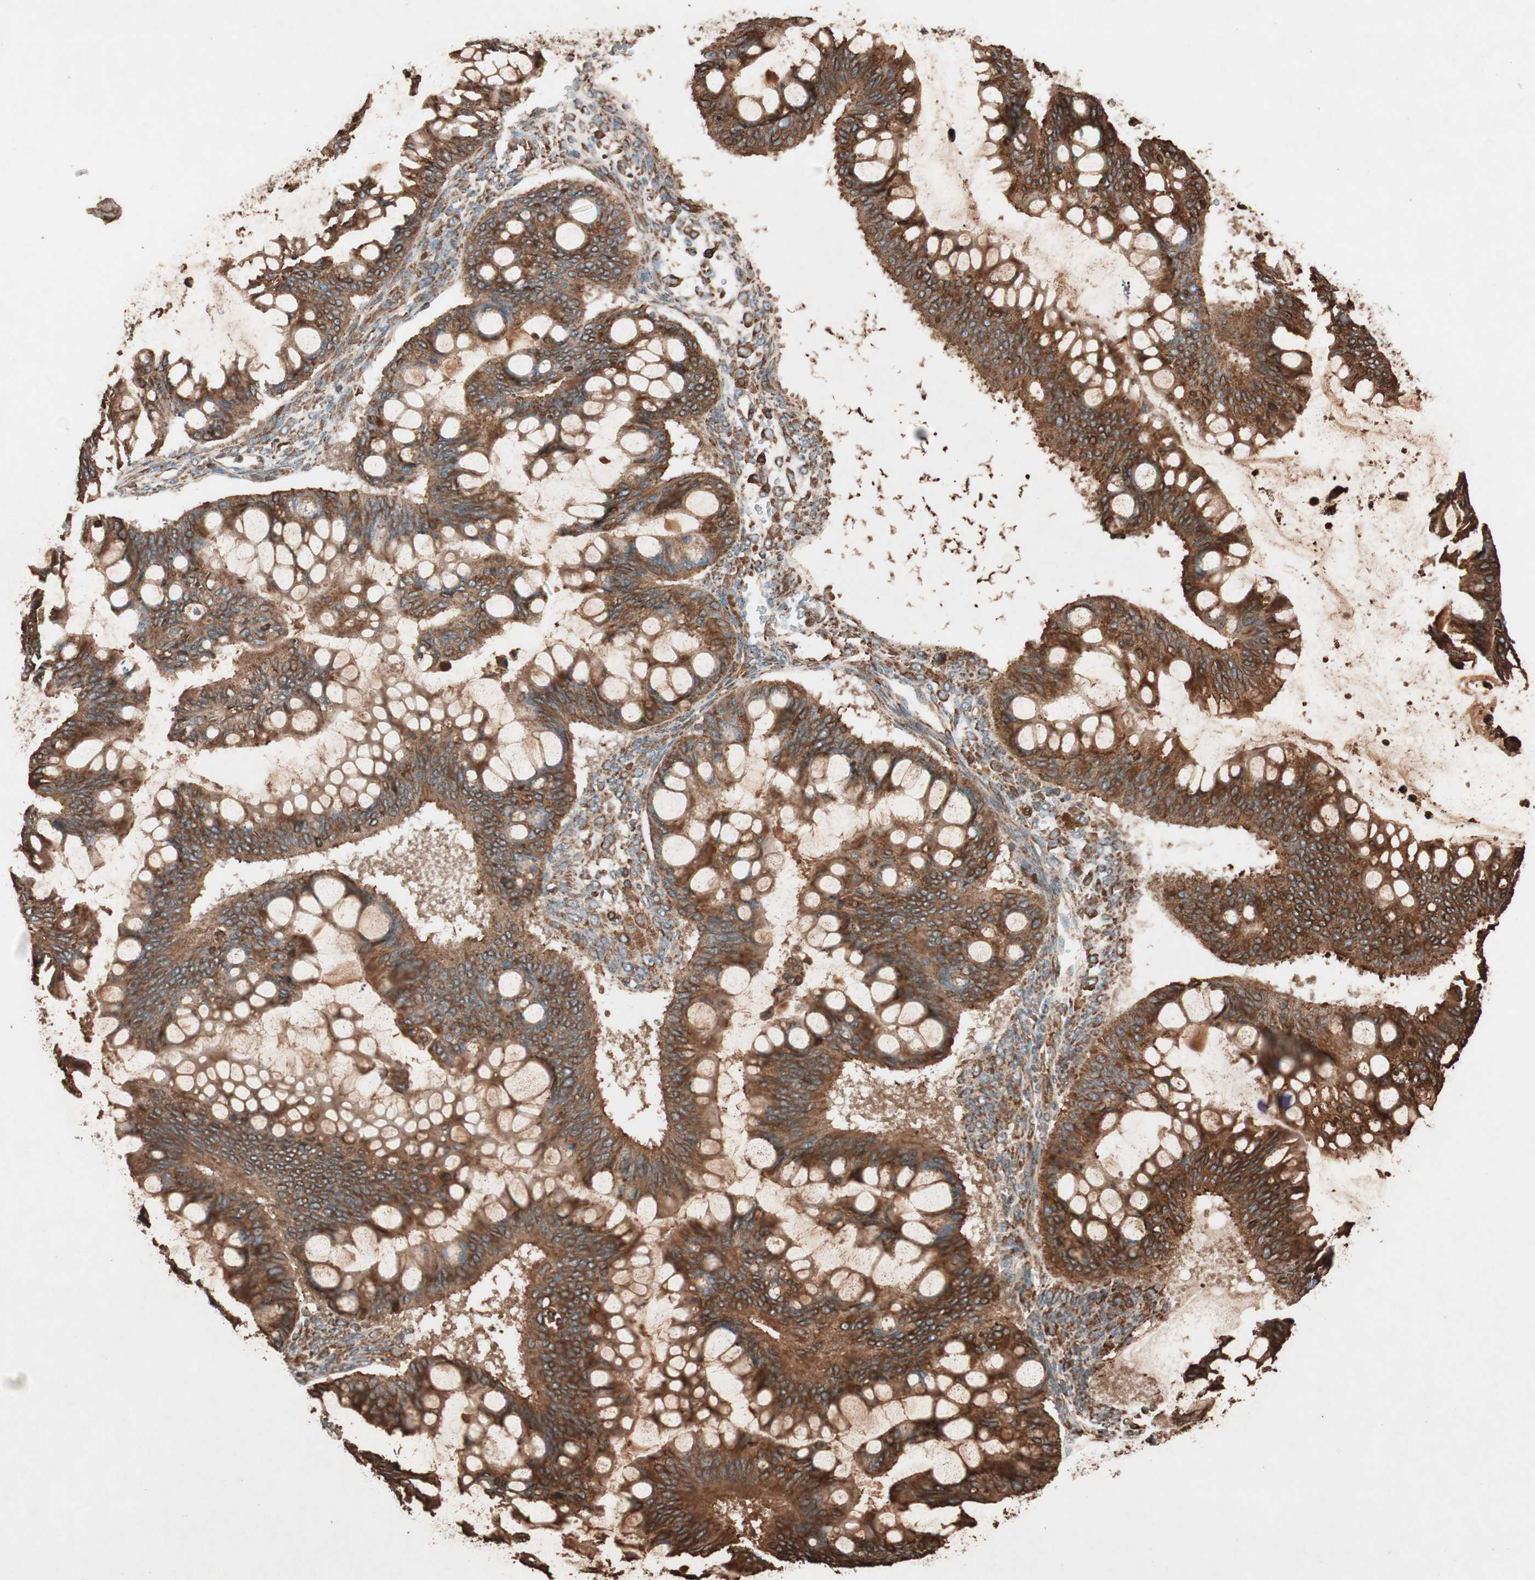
{"staining": {"intensity": "strong", "quantity": ">75%", "location": "cytoplasmic/membranous"}, "tissue": "ovarian cancer", "cell_type": "Tumor cells", "image_type": "cancer", "snomed": [{"axis": "morphology", "description": "Cystadenocarcinoma, mucinous, NOS"}, {"axis": "topography", "description": "Ovary"}], "caption": "Protein analysis of ovarian cancer tissue displays strong cytoplasmic/membranous positivity in about >75% of tumor cells. (DAB (3,3'-diaminobenzidine) = brown stain, brightfield microscopy at high magnification).", "gene": "VEGFA", "patient": {"sex": "female", "age": 73}}